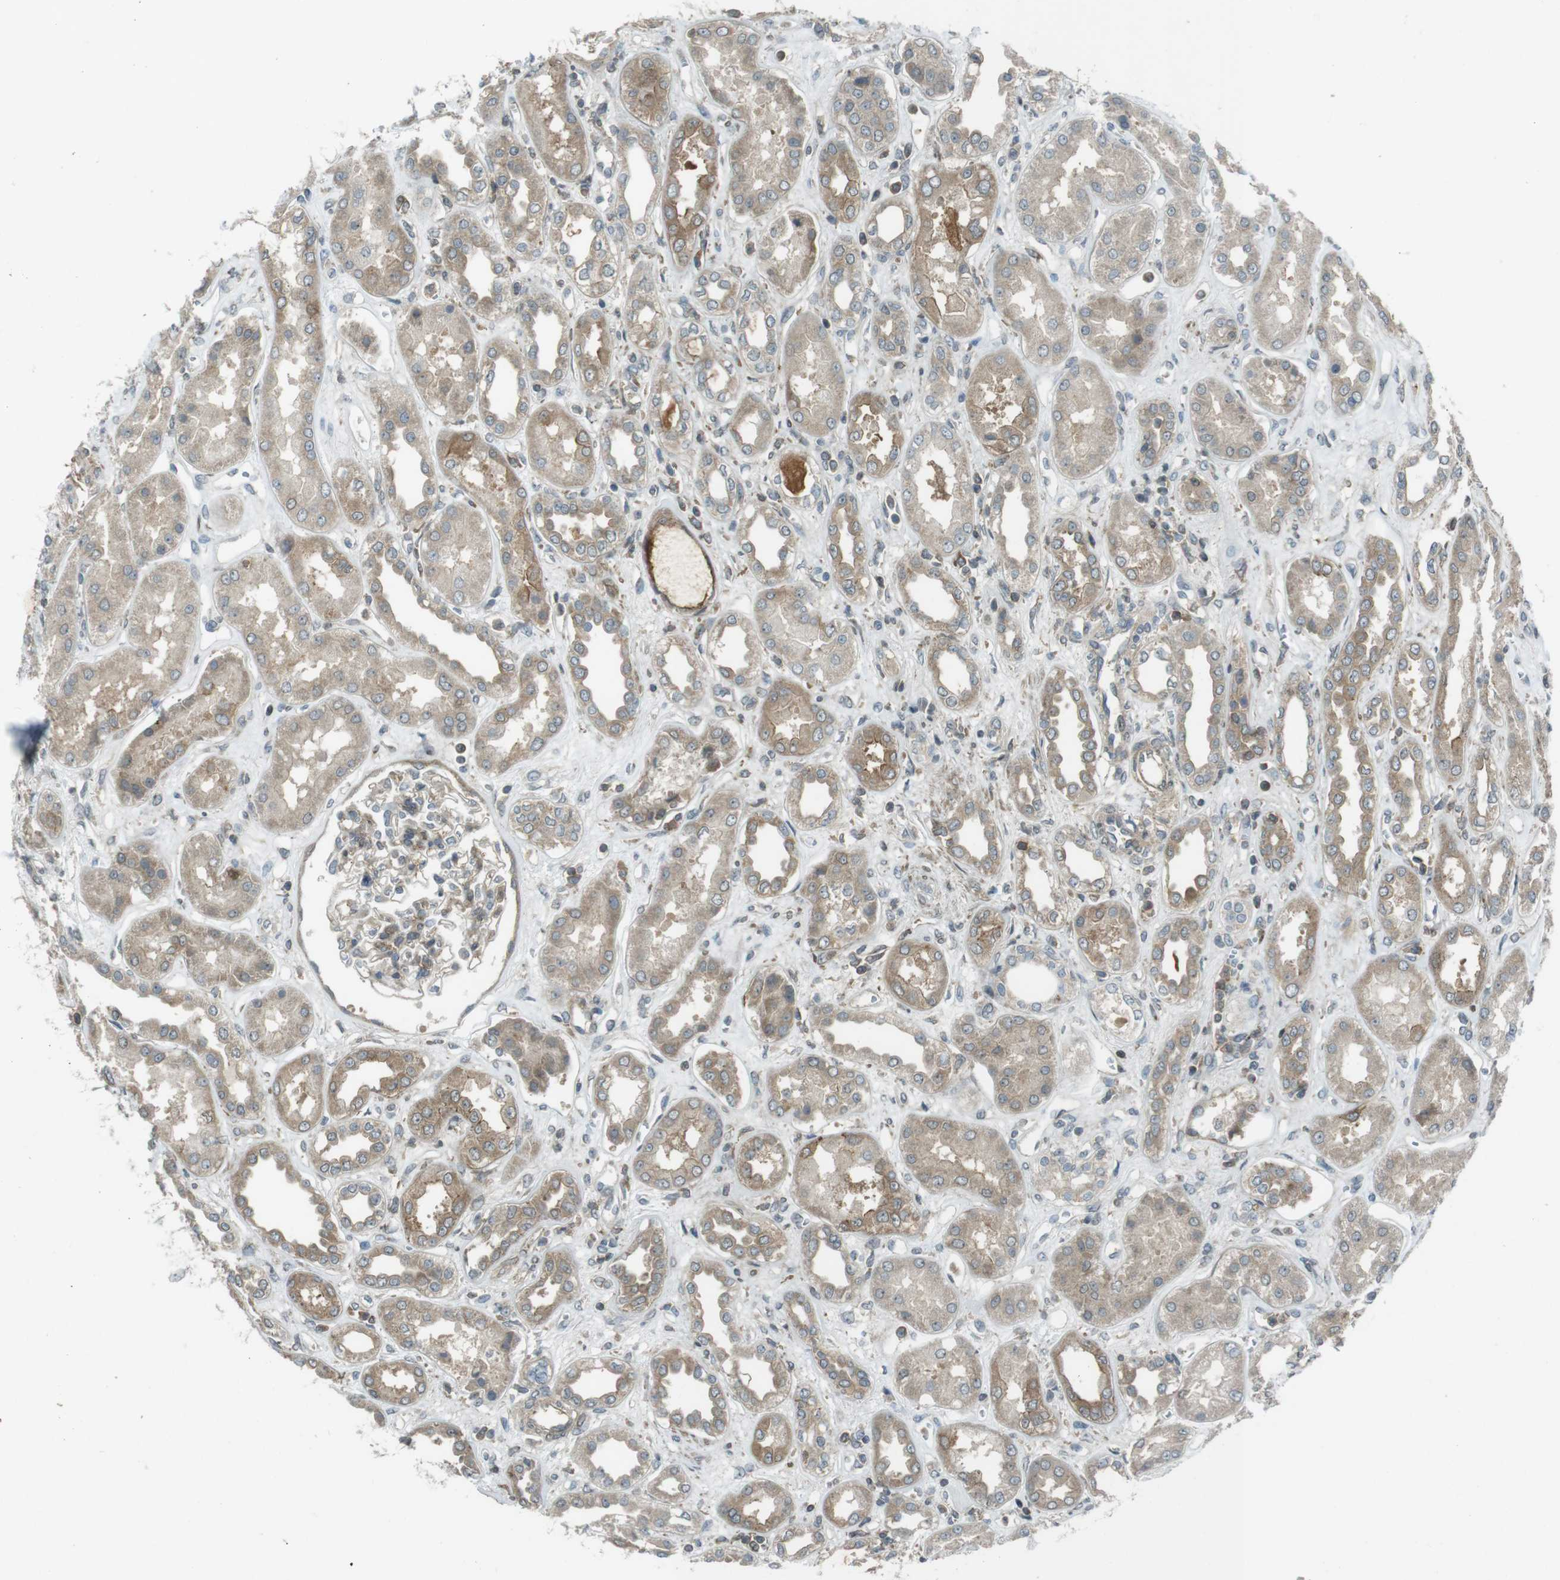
{"staining": {"intensity": "weak", "quantity": "25%-75%", "location": "cytoplasmic/membranous"}, "tissue": "kidney", "cell_type": "Cells in glomeruli", "image_type": "normal", "snomed": [{"axis": "morphology", "description": "Normal tissue, NOS"}, {"axis": "topography", "description": "Kidney"}], "caption": "Protein staining shows weak cytoplasmic/membranous staining in approximately 25%-75% of cells in glomeruli in normal kidney. The staining was performed using DAB, with brown indicating positive protein expression. Nuclei are stained blue with hematoxylin.", "gene": "ZYX", "patient": {"sex": "male", "age": 59}}